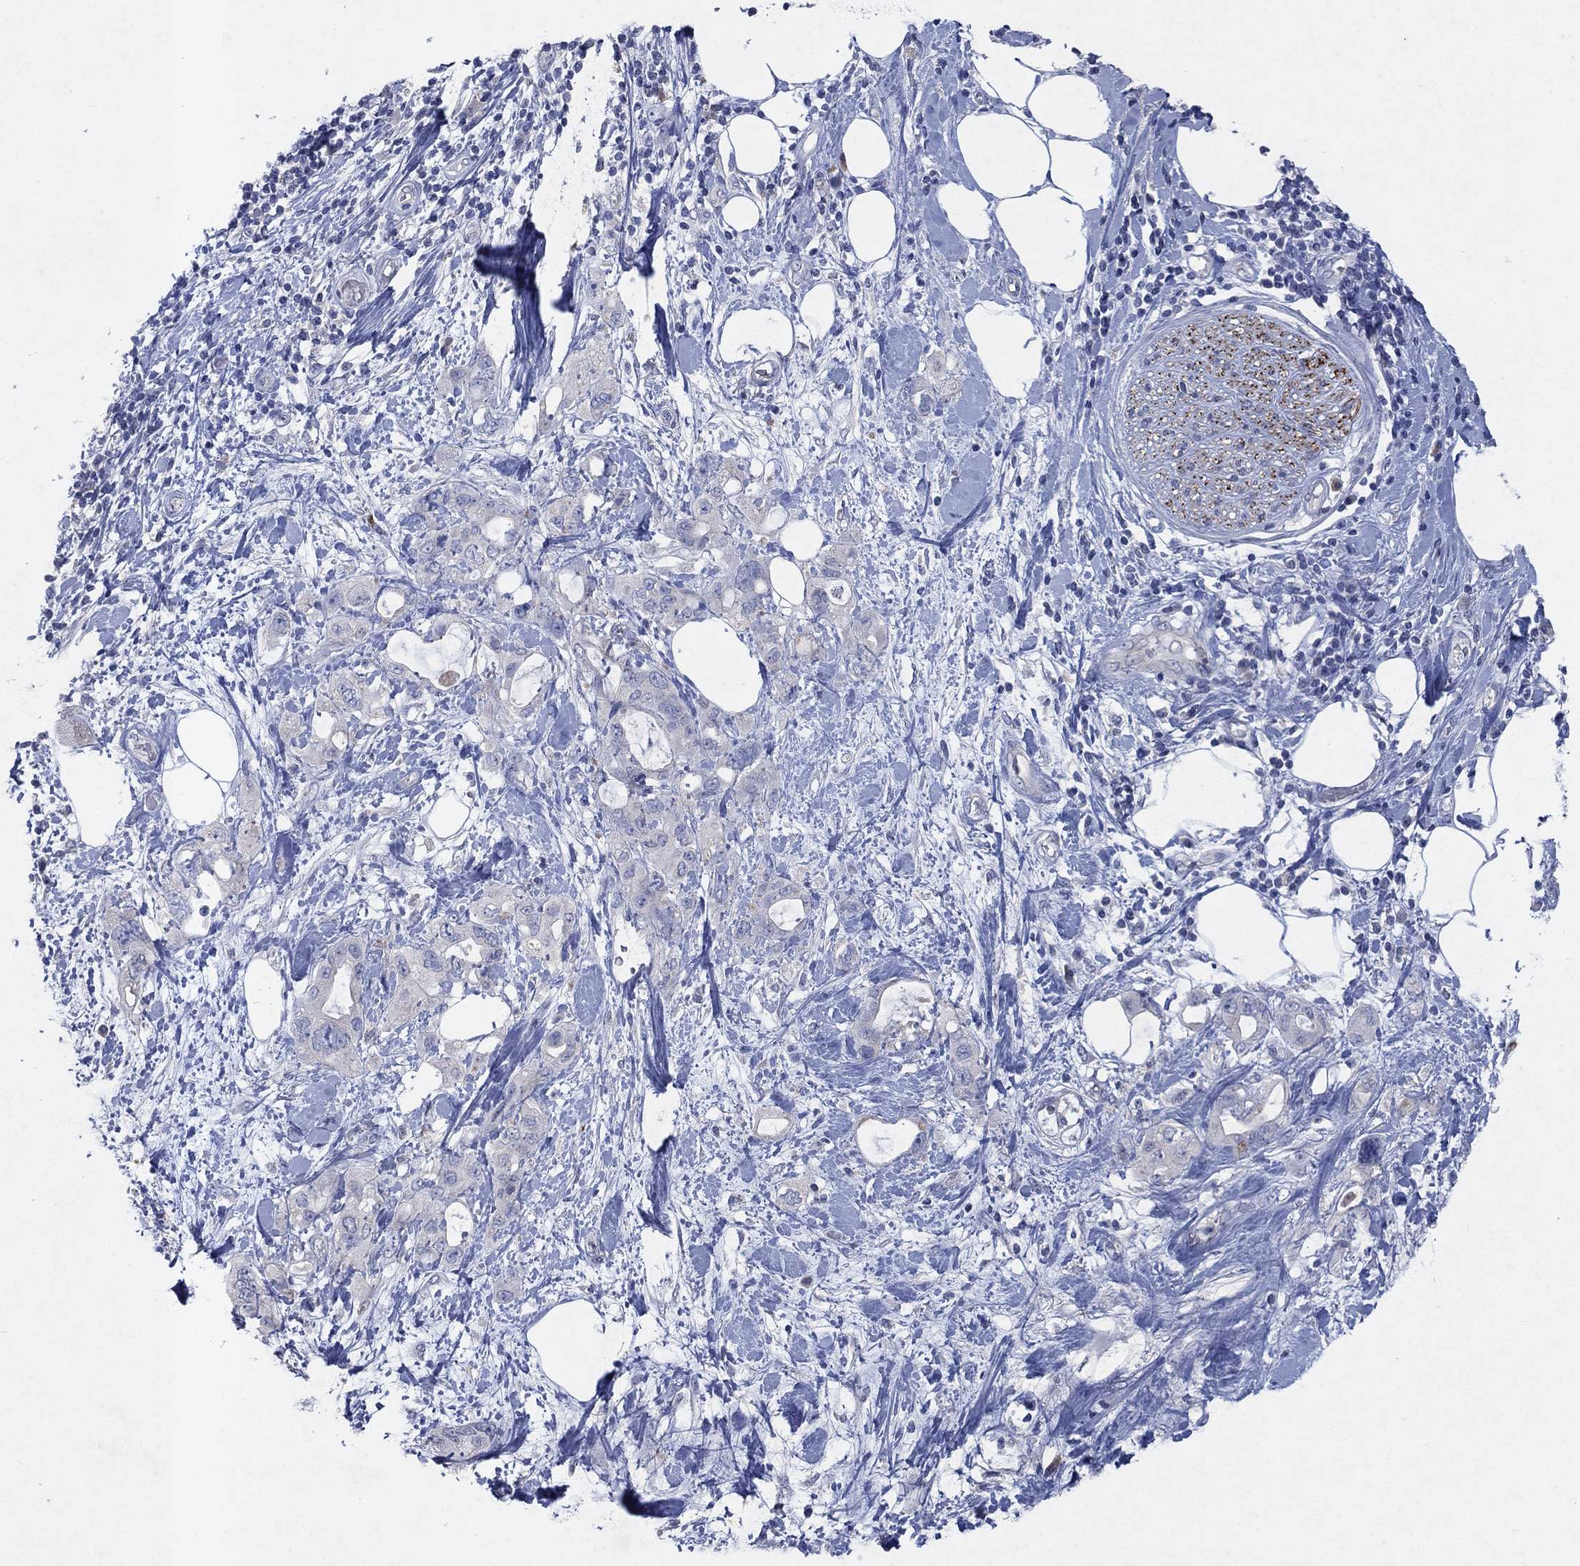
{"staining": {"intensity": "negative", "quantity": "none", "location": "none"}, "tissue": "pancreatic cancer", "cell_type": "Tumor cells", "image_type": "cancer", "snomed": [{"axis": "morphology", "description": "Adenocarcinoma, NOS"}, {"axis": "topography", "description": "Pancreas"}], "caption": "High magnification brightfield microscopy of pancreatic cancer stained with DAB (3,3'-diaminobenzidine) (brown) and counterstained with hematoxylin (blue): tumor cells show no significant staining.", "gene": "KRT40", "patient": {"sex": "female", "age": 56}}